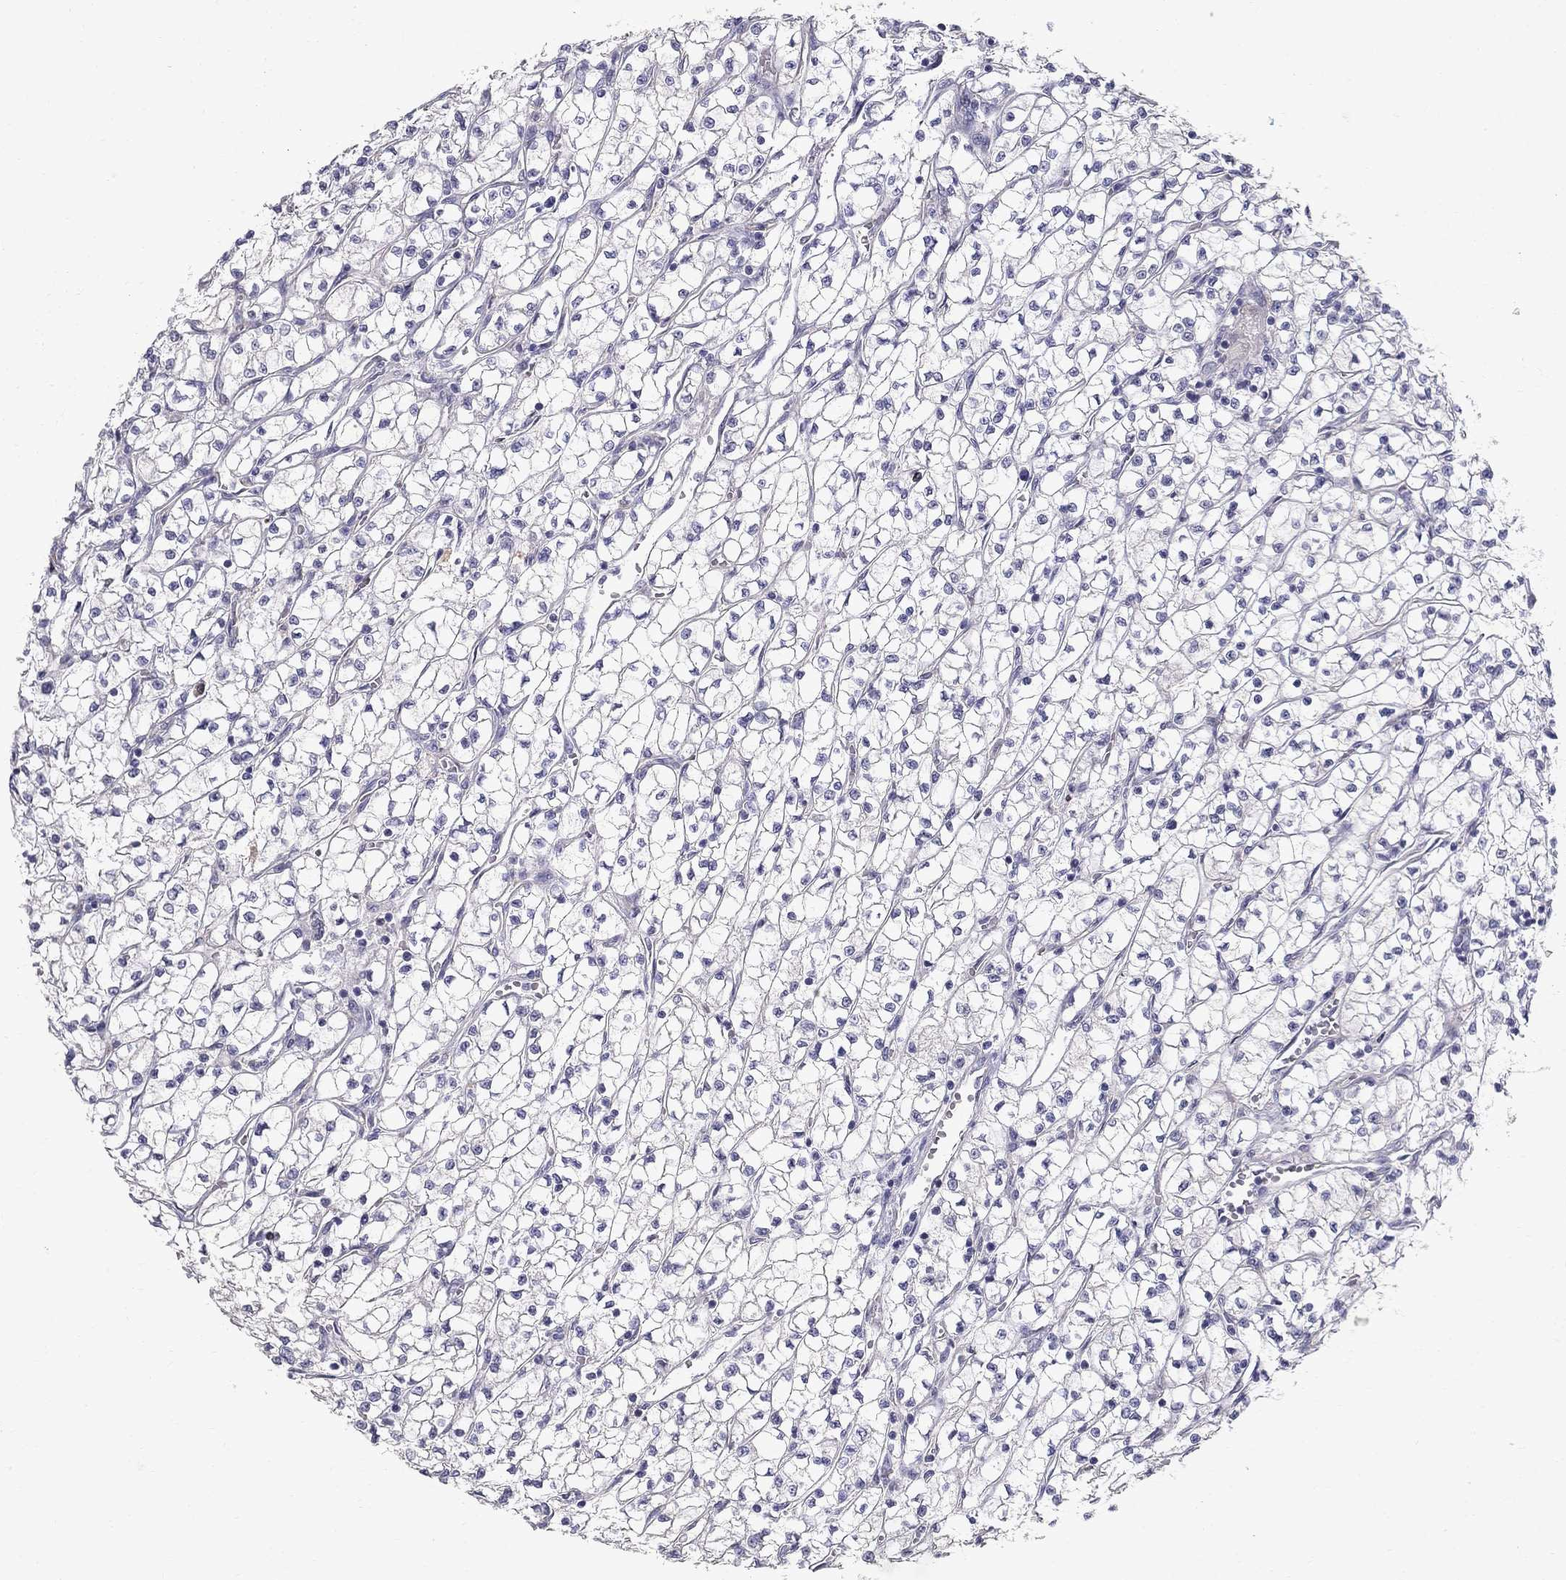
{"staining": {"intensity": "negative", "quantity": "none", "location": "none"}, "tissue": "renal cancer", "cell_type": "Tumor cells", "image_type": "cancer", "snomed": [{"axis": "morphology", "description": "Adenocarcinoma, NOS"}, {"axis": "topography", "description": "Kidney"}], "caption": "Immunohistochemistry photomicrograph of neoplastic tissue: human renal cancer (adenocarcinoma) stained with DAB (3,3'-diaminobenzidine) demonstrates no significant protein expression in tumor cells. (DAB IHC with hematoxylin counter stain).", "gene": "CLIC6", "patient": {"sex": "female", "age": 64}}